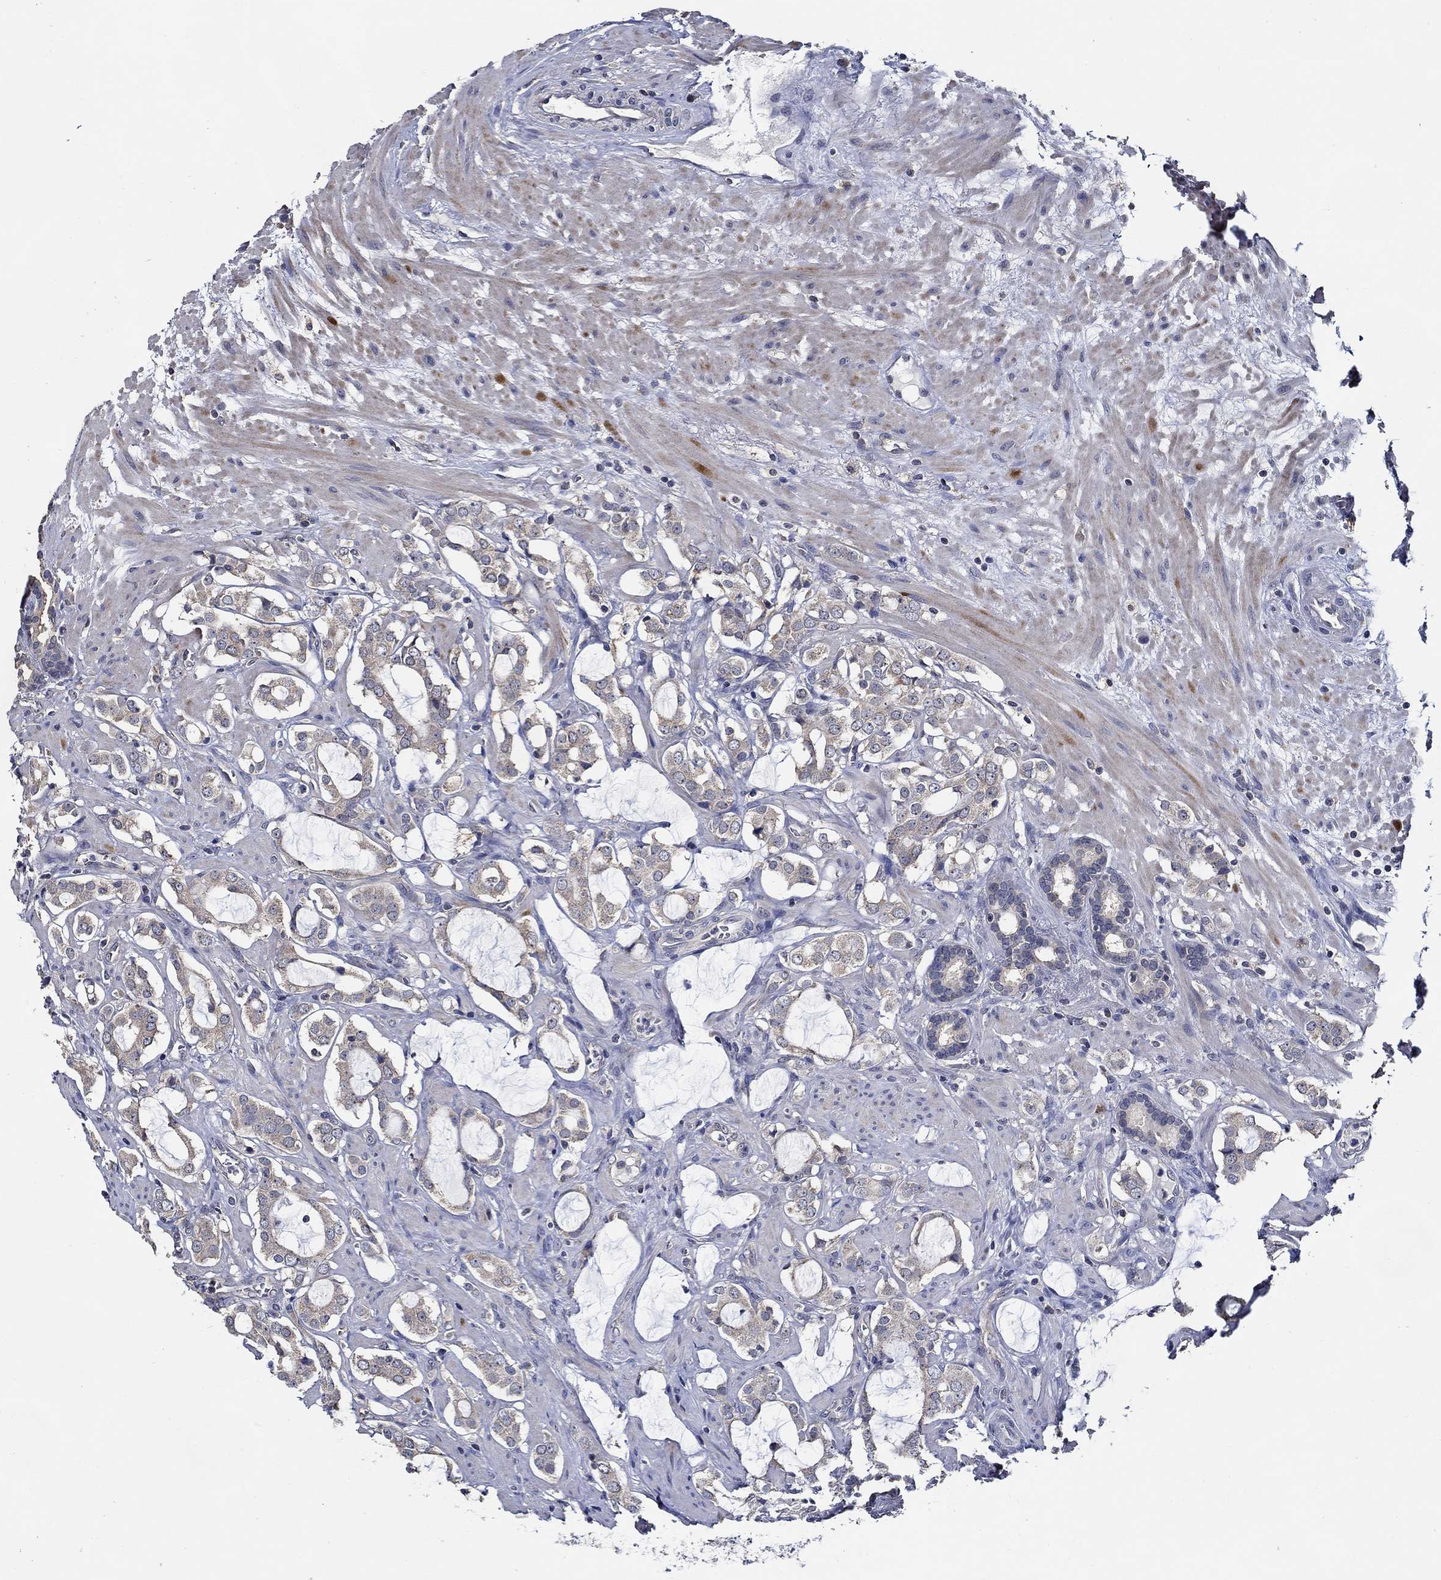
{"staining": {"intensity": "weak", "quantity": "<25%", "location": "cytoplasmic/membranous"}, "tissue": "prostate cancer", "cell_type": "Tumor cells", "image_type": "cancer", "snomed": [{"axis": "morphology", "description": "Adenocarcinoma, NOS"}, {"axis": "topography", "description": "Prostate"}], "caption": "Image shows no protein positivity in tumor cells of prostate adenocarcinoma tissue.", "gene": "WDR53", "patient": {"sex": "male", "age": 66}}